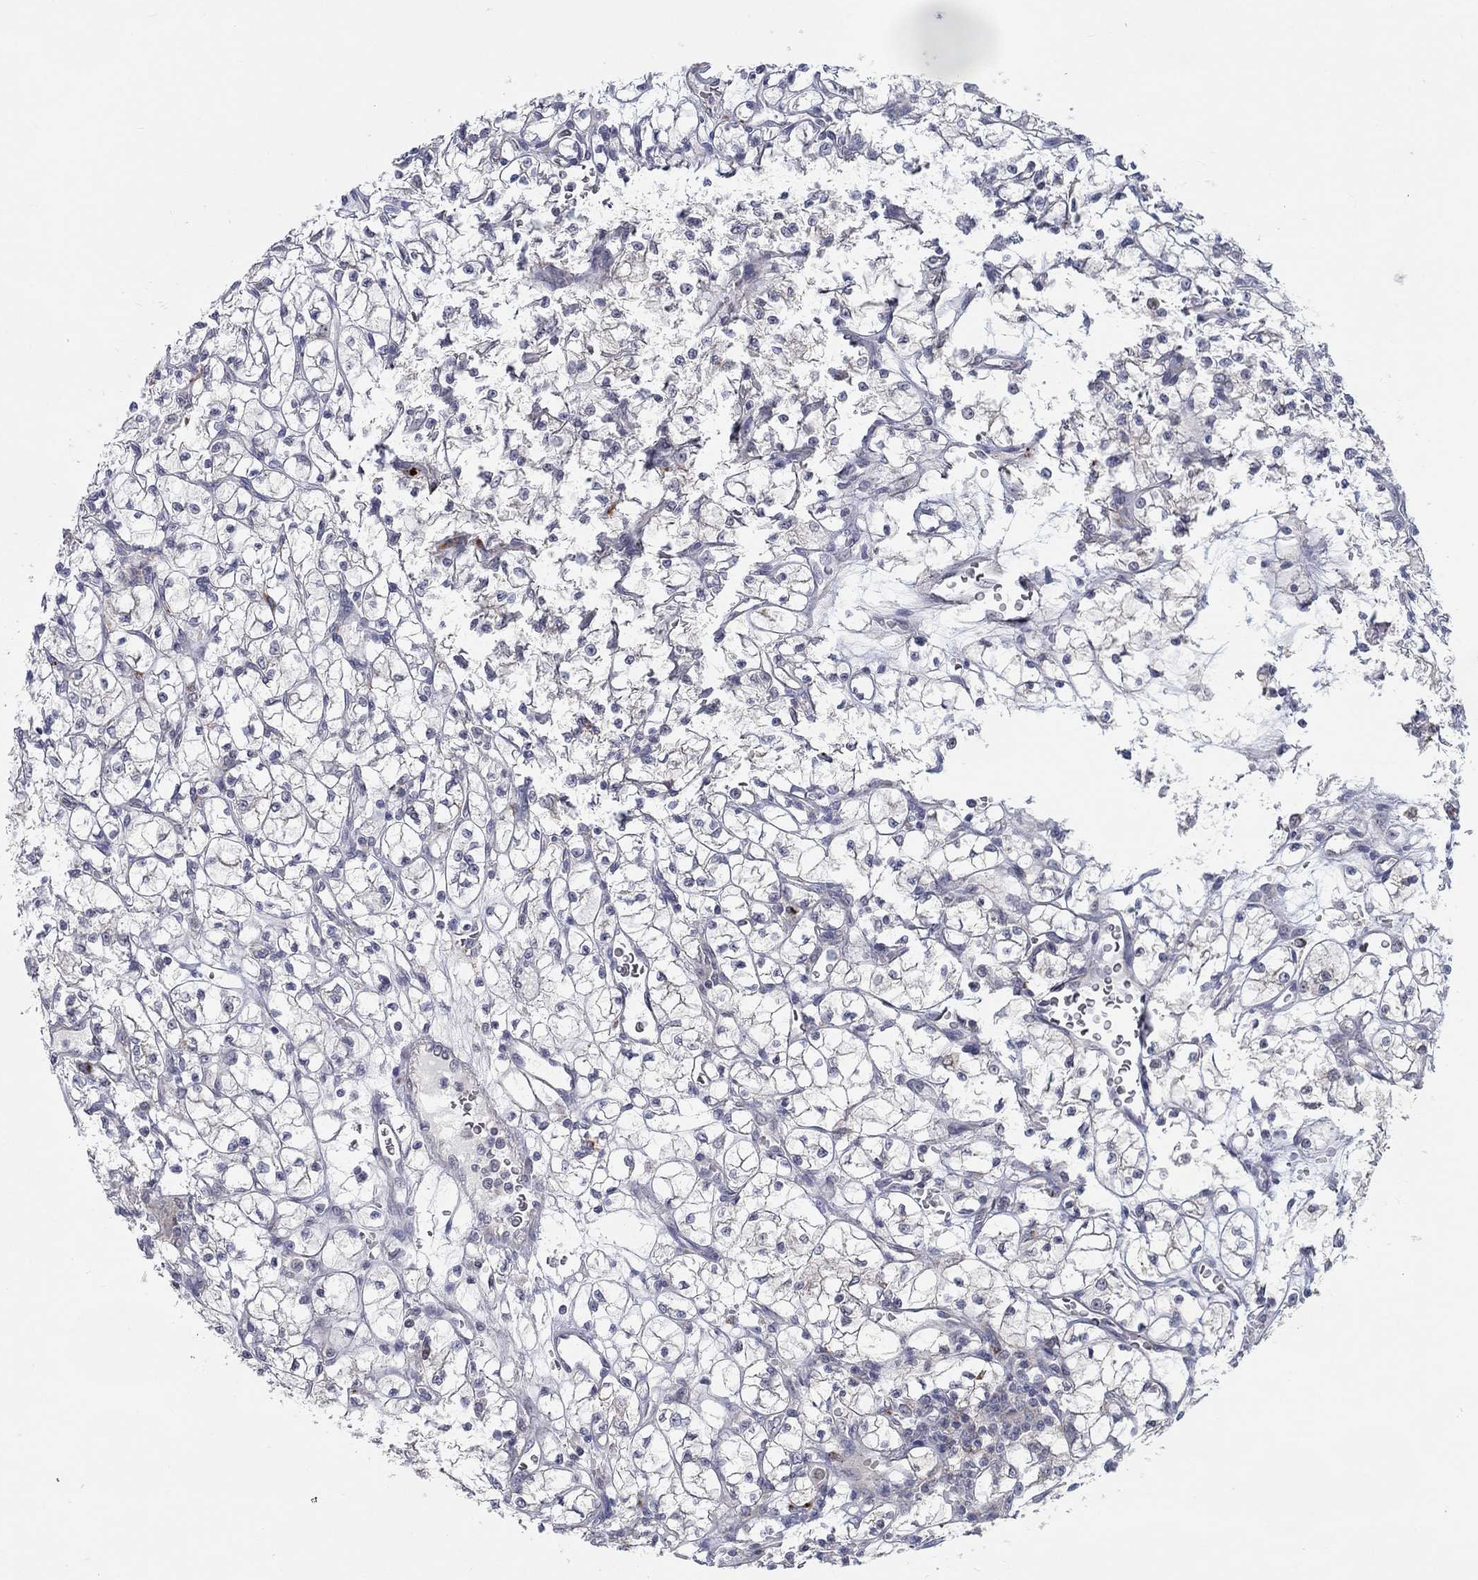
{"staining": {"intensity": "negative", "quantity": "none", "location": "none"}, "tissue": "renal cancer", "cell_type": "Tumor cells", "image_type": "cancer", "snomed": [{"axis": "morphology", "description": "Adenocarcinoma, NOS"}, {"axis": "topography", "description": "Kidney"}], "caption": "This photomicrograph is of adenocarcinoma (renal) stained with immunohistochemistry (IHC) to label a protein in brown with the nuclei are counter-stained blue. There is no staining in tumor cells.", "gene": "MTSS2", "patient": {"sex": "female", "age": 64}}